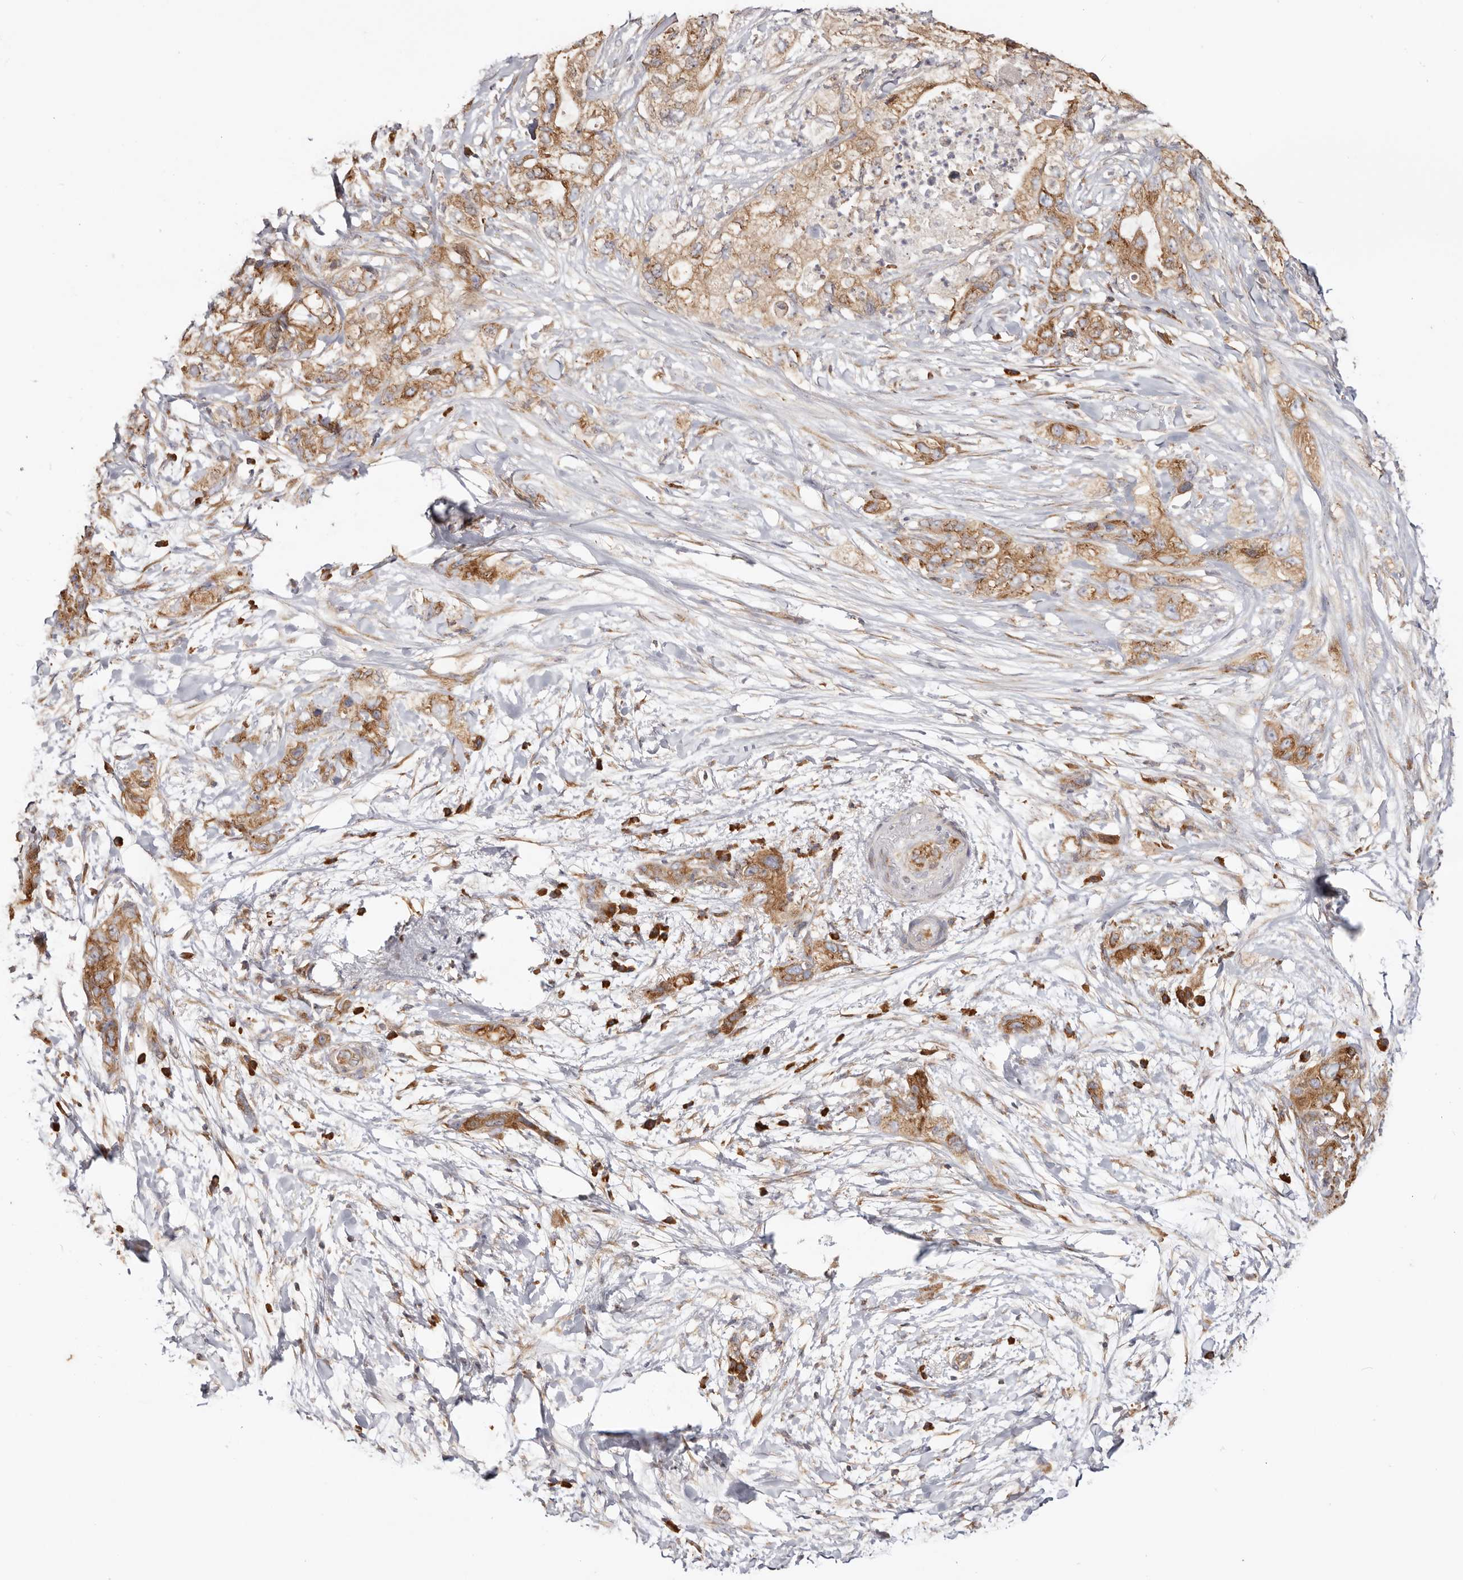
{"staining": {"intensity": "moderate", "quantity": ">75%", "location": "cytoplasmic/membranous"}, "tissue": "pancreatic cancer", "cell_type": "Tumor cells", "image_type": "cancer", "snomed": [{"axis": "morphology", "description": "Adenocarcinoma, NOS"}, {"axis": "topography", "description": "Pancreas"}], "caption": "Human adenocarcinoma (pancreatic) stained for a protein (brown) displays moderate cytoplasmic/membranous positive expression in about >75% of tumor cells.", "gene": "EPRS1", "patient": {"sex": "female", "age": 73}}